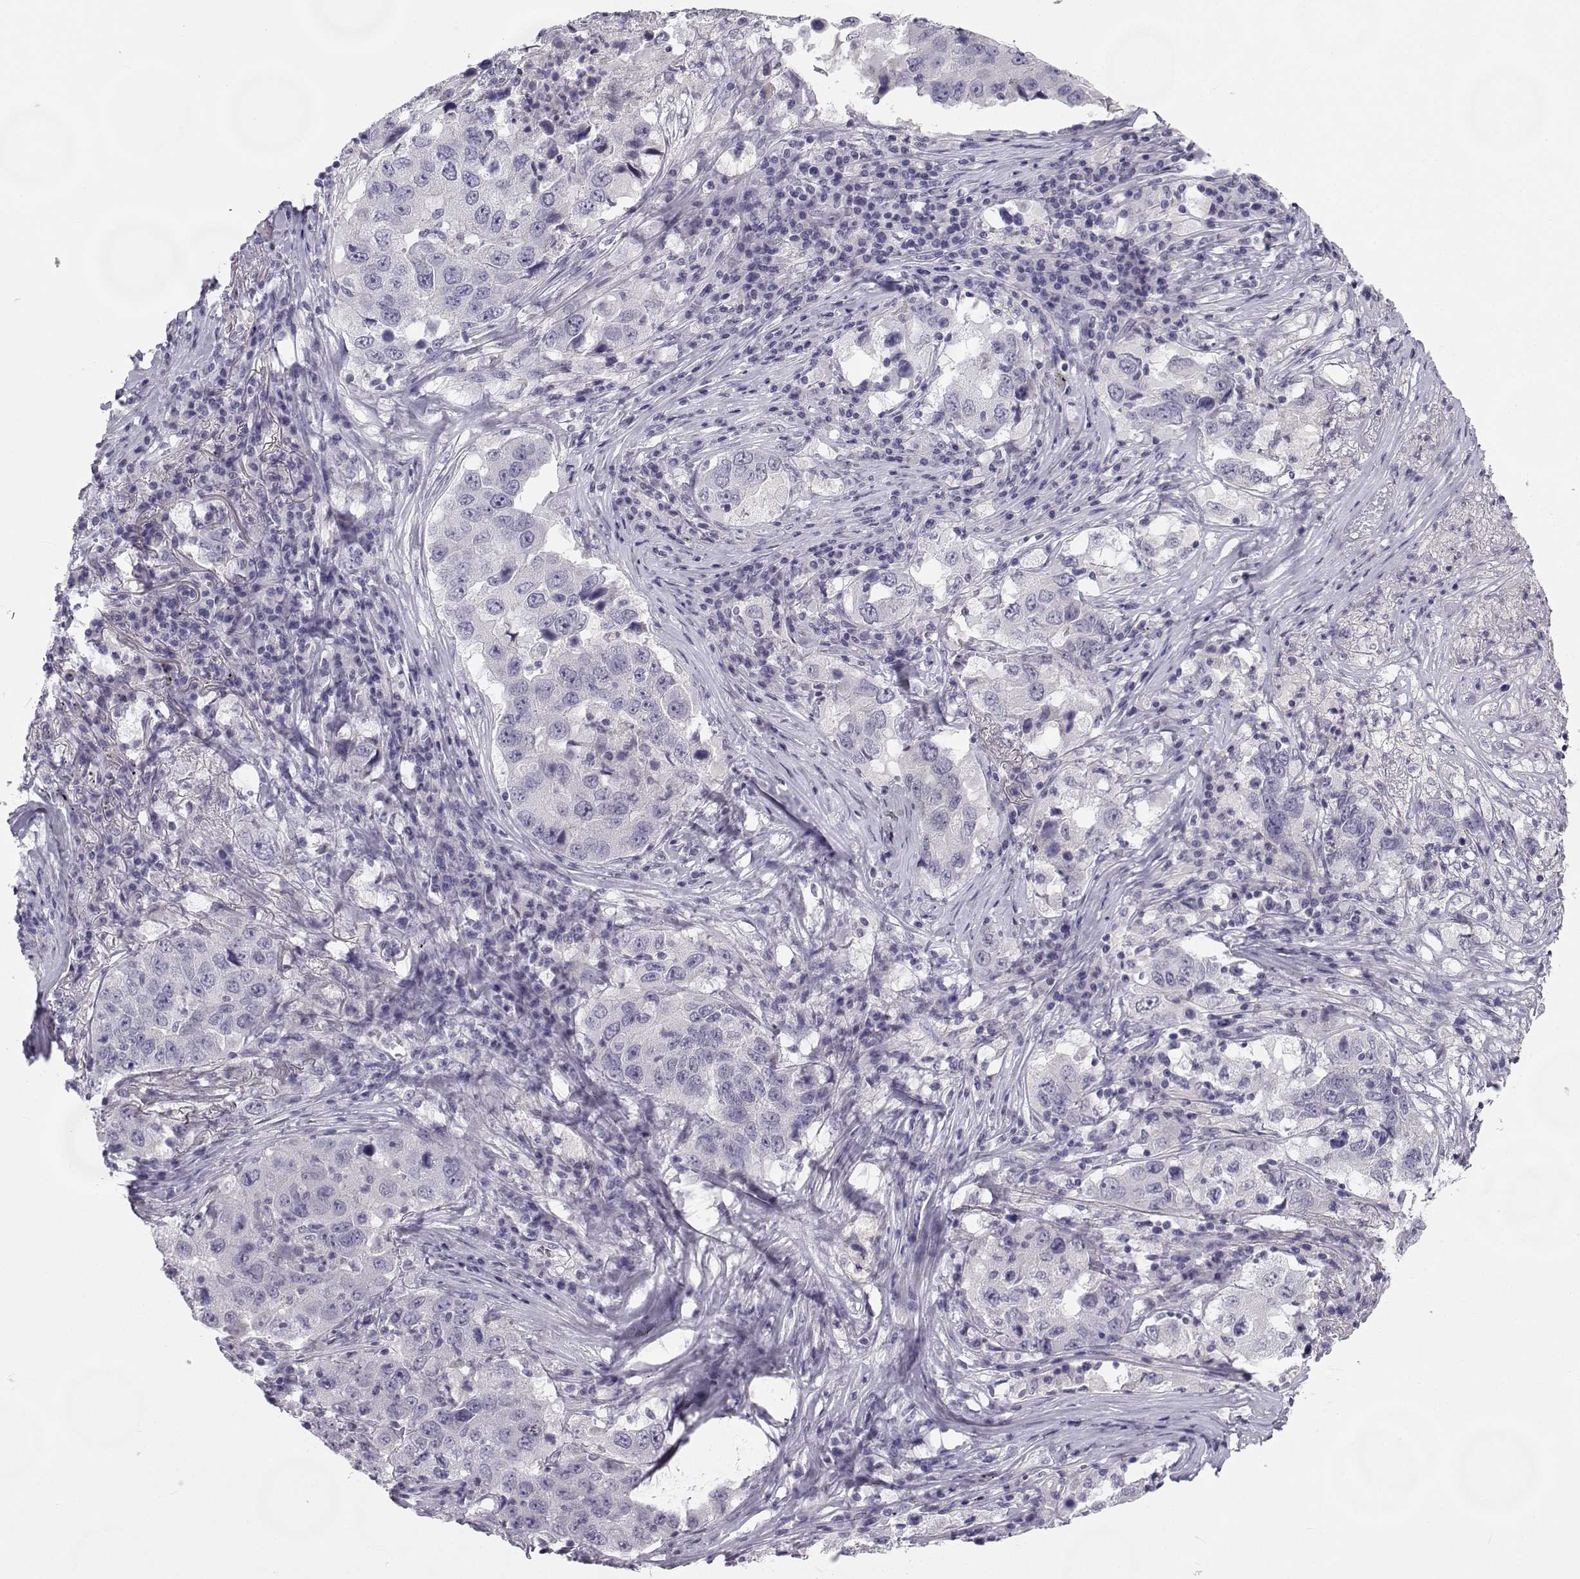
{"staining": {"intensity": "negative", "quantity": "none", "location": "none"}, "tissue": "lung cancer", "cell_type": "Tumor cells", "image_type": "cancer", "snomed": [{"axis": "morphology", "description": "Adenocarcinoma, NOS"}, {"axis": "topography", "description": "Lung"}], "caption": "The micrograph reveals no significant positivity in tumor cells of lung adenocarcinoma. The staining was performed using DAB to visualize the protein expression in brown, while the nuclei were stained in blue with hematoxylin (Magnification: 20x).", "gene": "SYCE1", "patient": {"sex": "male", "age": 73}}